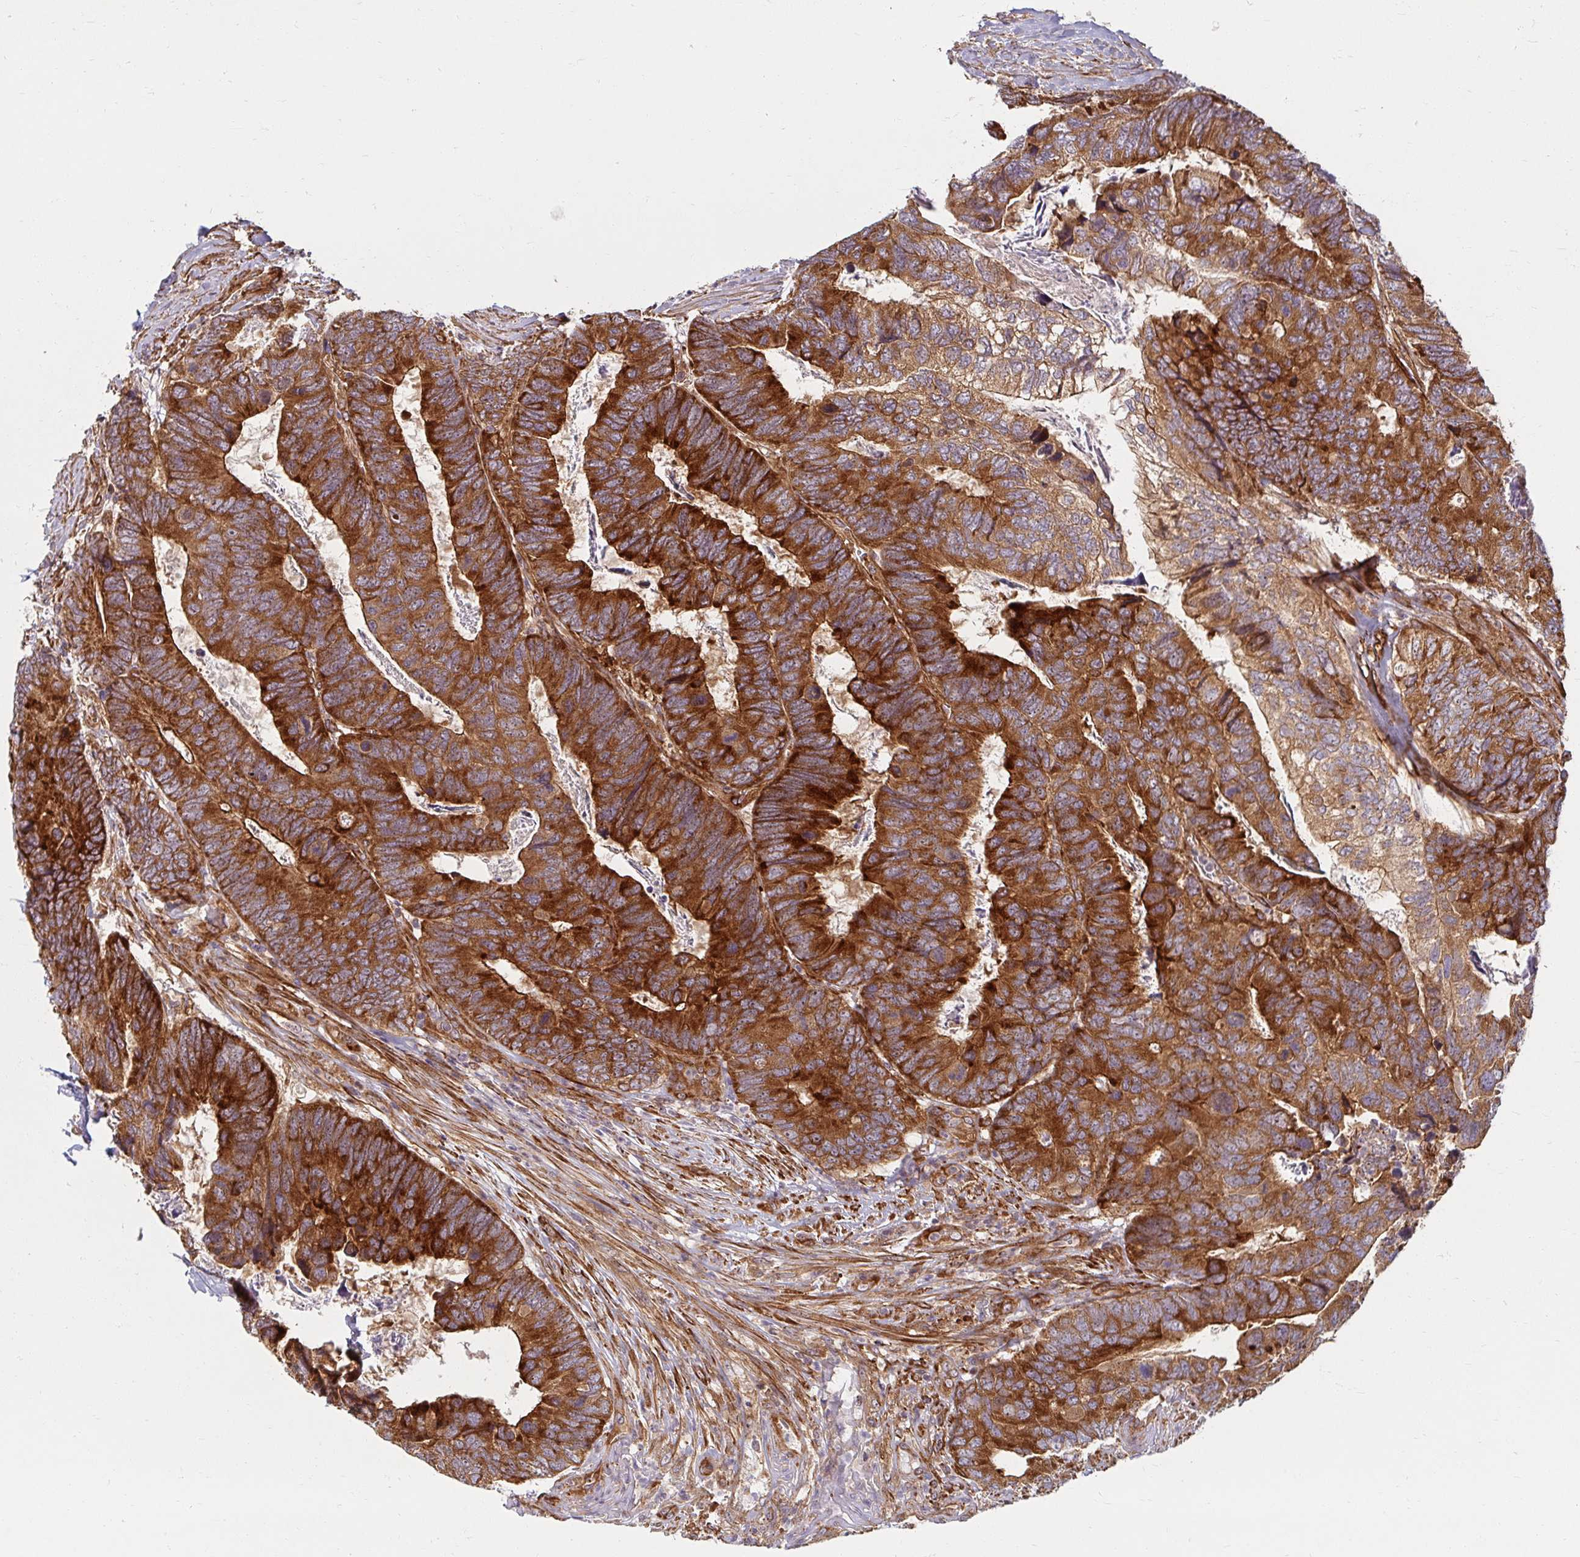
{"staining": {"intensity": "strong", "quantity": ">75%", "location": "cytoplasmic/membranous"}, "tissue": "breast cancer", "cell_type": "Tumor cells", "image_type": "cancer", "snomed": [{"axis": "morphology", "description": "Lobular carcinoma"}, {"axis": "topography", "description": "Breast"}], "caption": "Brown immunohistochemical staining in lobular carcinoma (breast) reveals strong cytoplasmic/membranous expression in about >75% of tumor cells.", "gene": "BTF3", "patient": {"sex": "female", "age": 59}}